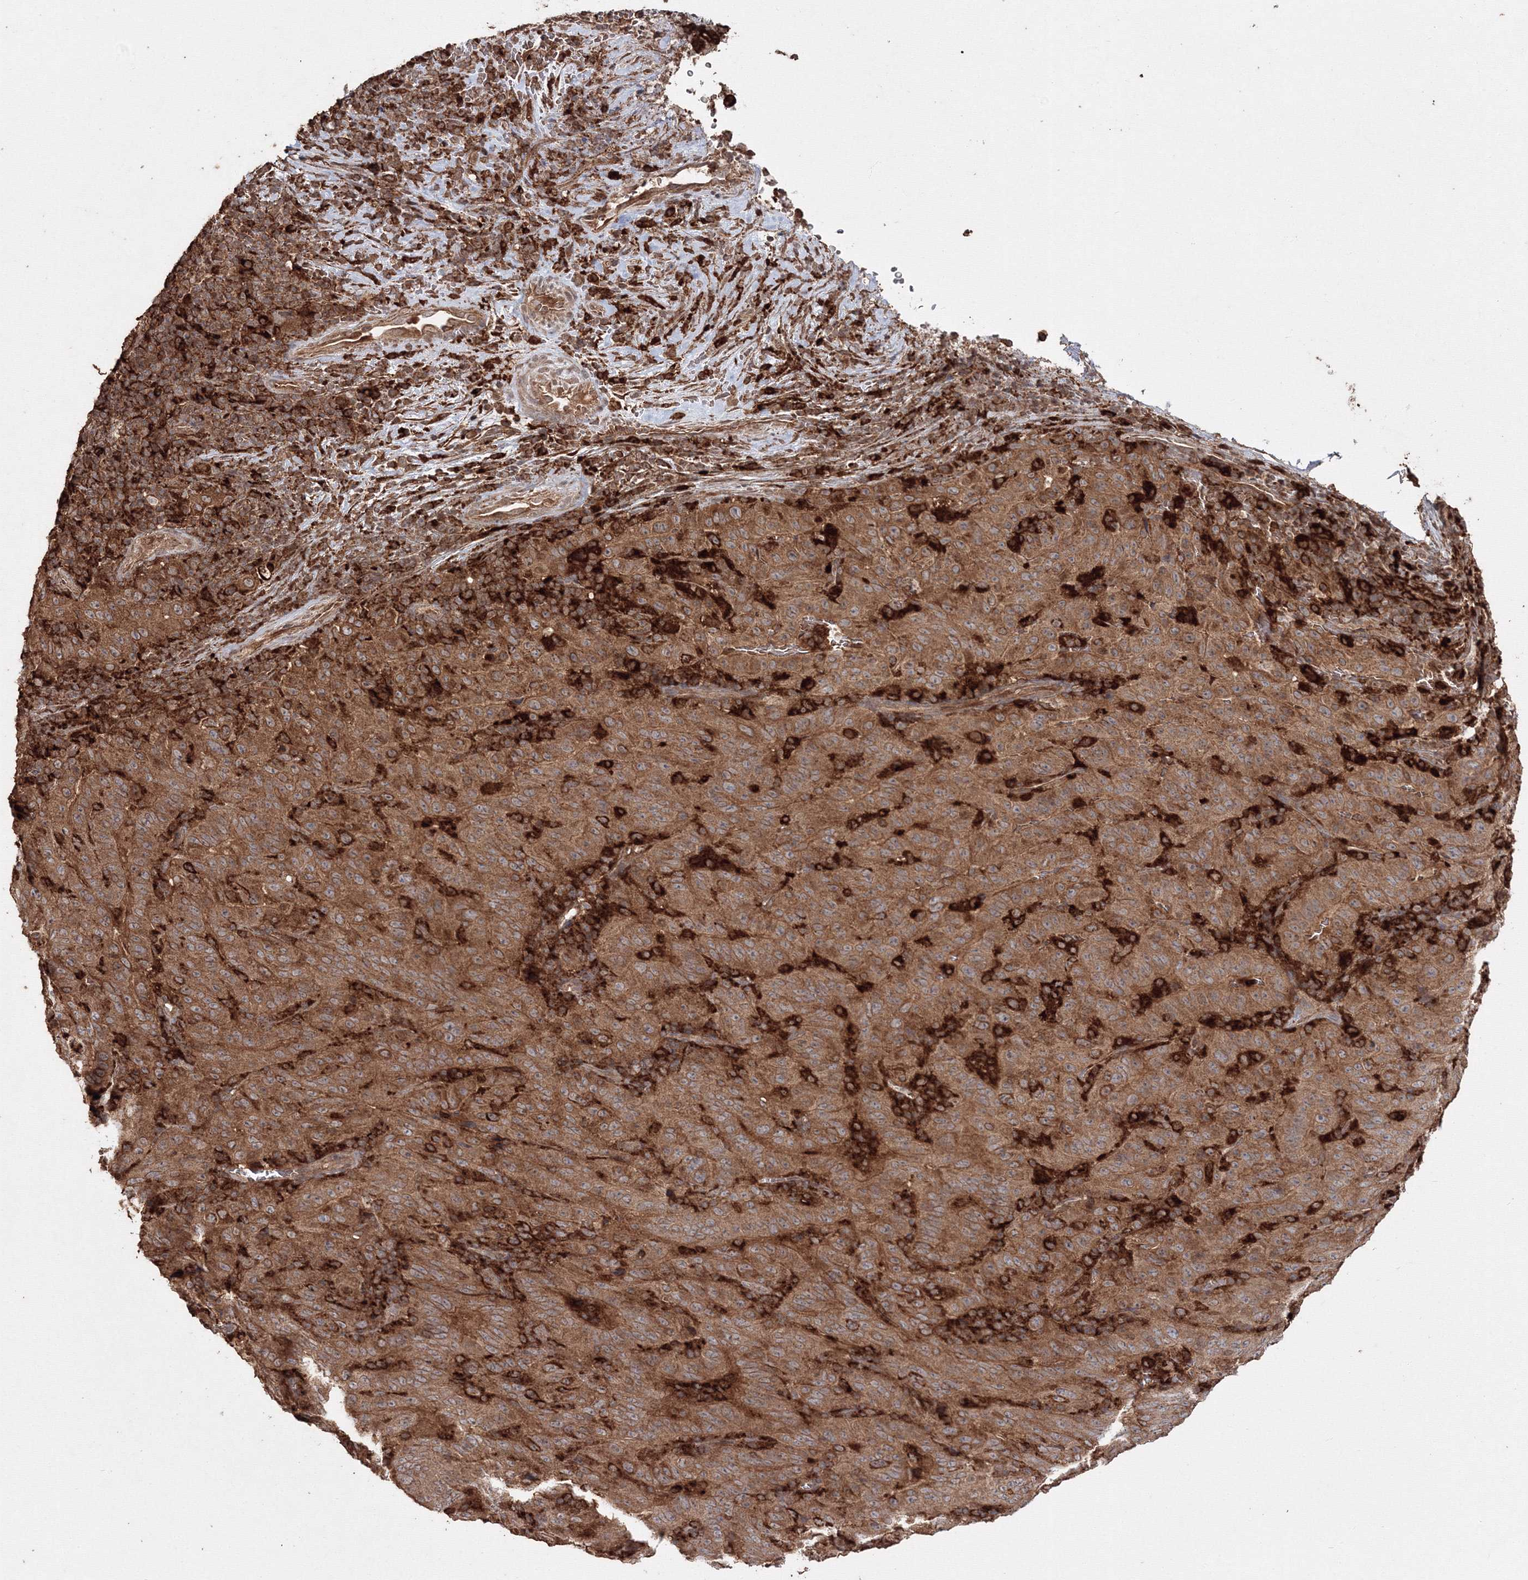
{"staining": {"intensity": "strong", "quantity": ">75%", "location": "cytoplasmic/membranous"}, "tissue": "pancreatic cancer", "cell_type": "Tumor cells", "image_type": "cancer", "snomed": [{"axis": "morphology", "description": "Adenocarcinoma, NOS"}, {"axis": "topography", "description": "Pancreas"}], "caption": "Pancreatic cancer stained with DAB (3,3'-diaminobenzidine) IHC demonstrates high levels of strong cytoplasmic/membranous positivity in about >75% of tumor cells.", "gene": "DDO", "patient": {"sex": "male", "age": 63}}